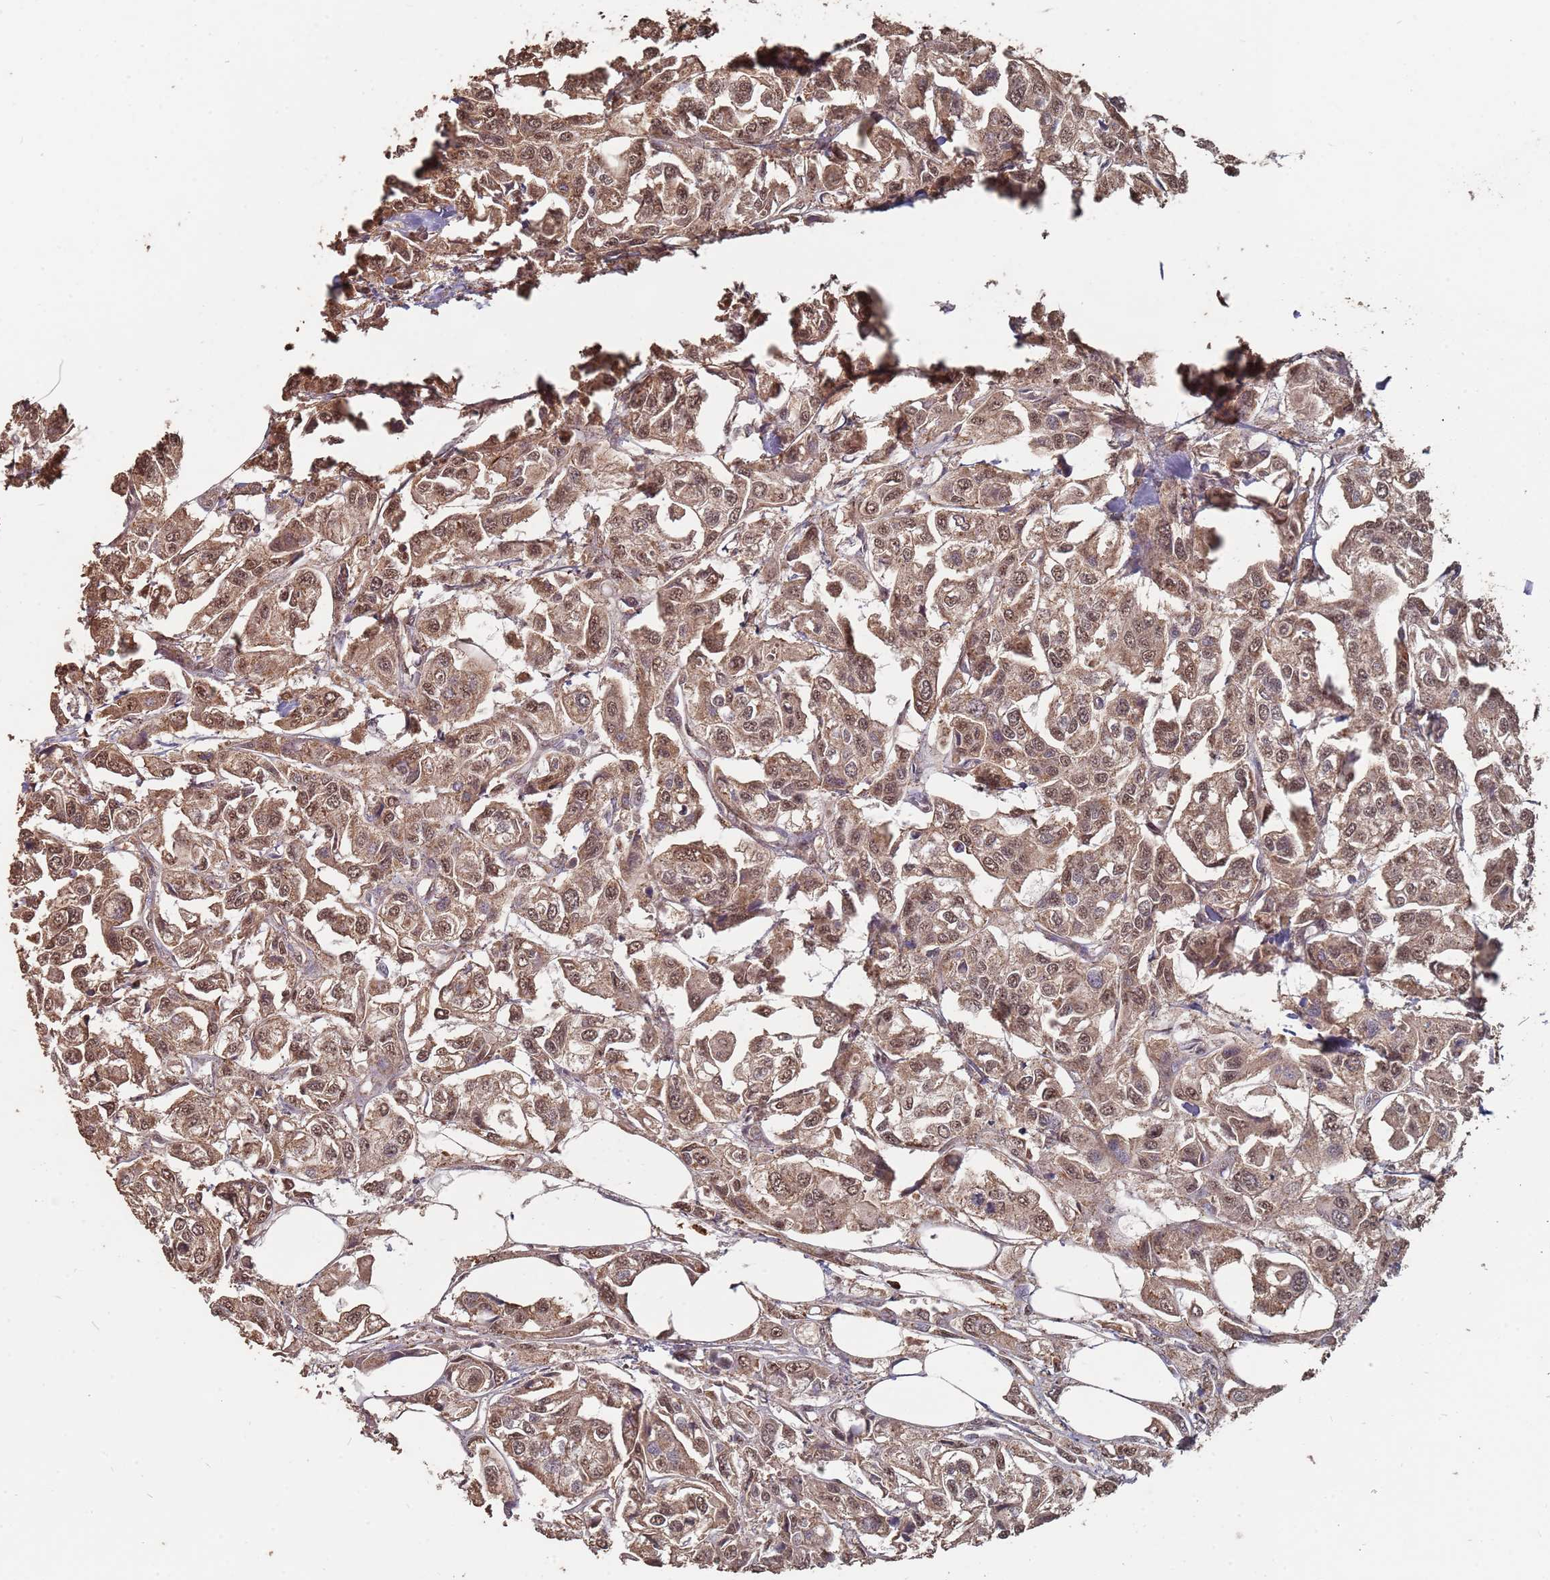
{"staining": {"intensity": "moderate", "quantity": ">75%", "location": "cytoplasmic/membranous,nuclear"}, "tissue": "urothelial cancer", "cell_type": "Tumor cells", "image_type": "cancer", "snomed": [{"axis": "morphology", "description": "Urothelial carcinoma, High grade"}, {"axis": "topography", "description": "Urinary bladder"}], "caption": "Human urothelial cancer stained with a brown dye shows moderate cytoplasmic/membranous and nuclear positive expression in about >75% of tumor cells.", "gene": "PRORP", "patient": {"sex": "male", "age": 67}}